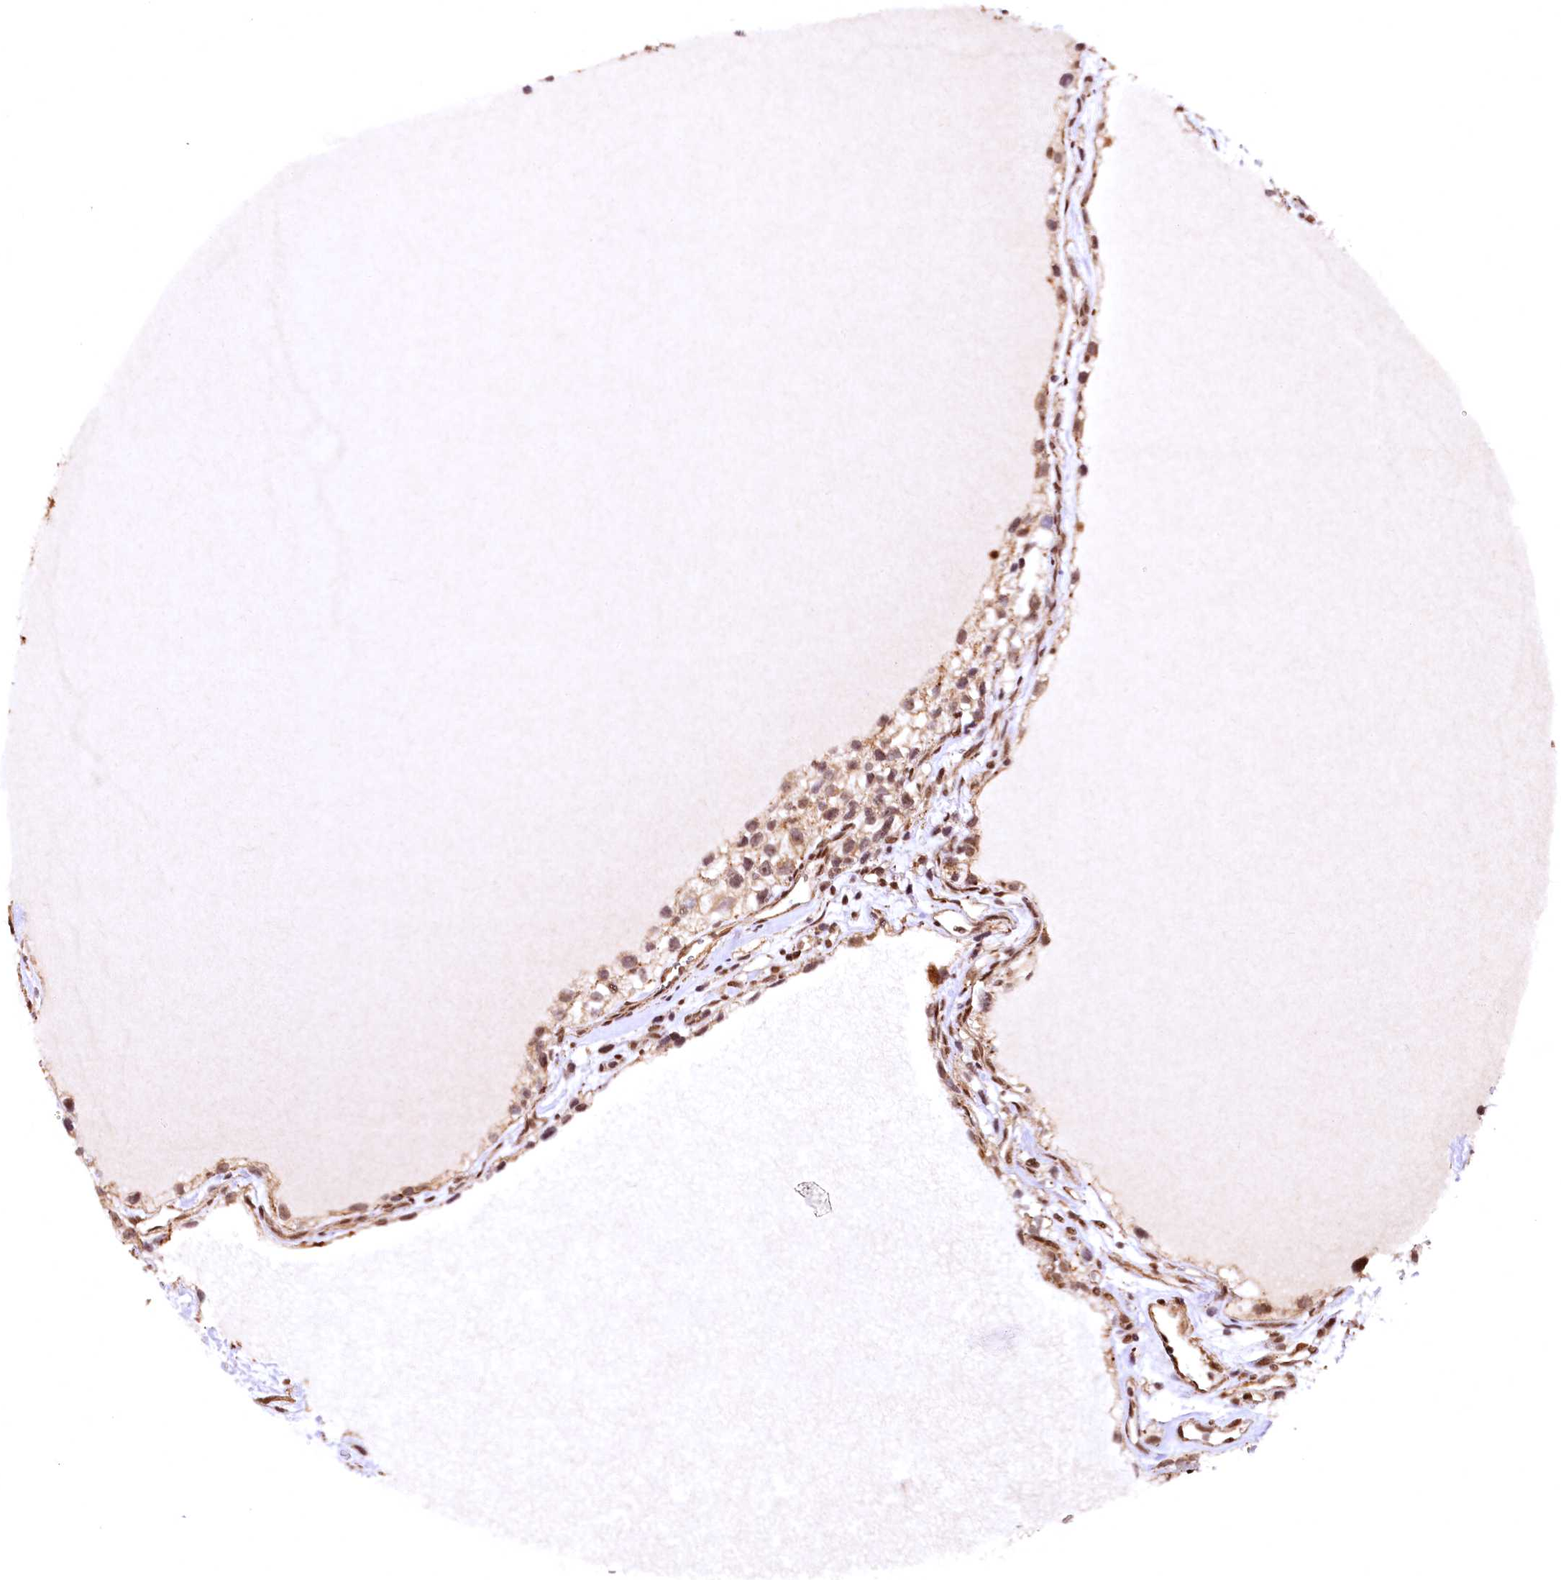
{"staining": {"intensity": "moderate", "quantity": "25%-75%", "location": "cytoplasmic/membranous,nuclear"}, "tissue": "renal cancer", "cell_type": "Tumor cells", "image_type": "cancer", "snomed": [{"axis": "morphology", "description": "Adenocarcinoma, NOS"}, {"axis": "topography", "description": "Kidney"}], "caption": "About 25%-75% of tumor cells in human renal cancer reveal moderate cytoplasmic/membranous and nuclear protein expression as visualized by brown immunohistochemical staining.", "gene": "PDS5B", "patient": {"sex": "female", "age": 57}}